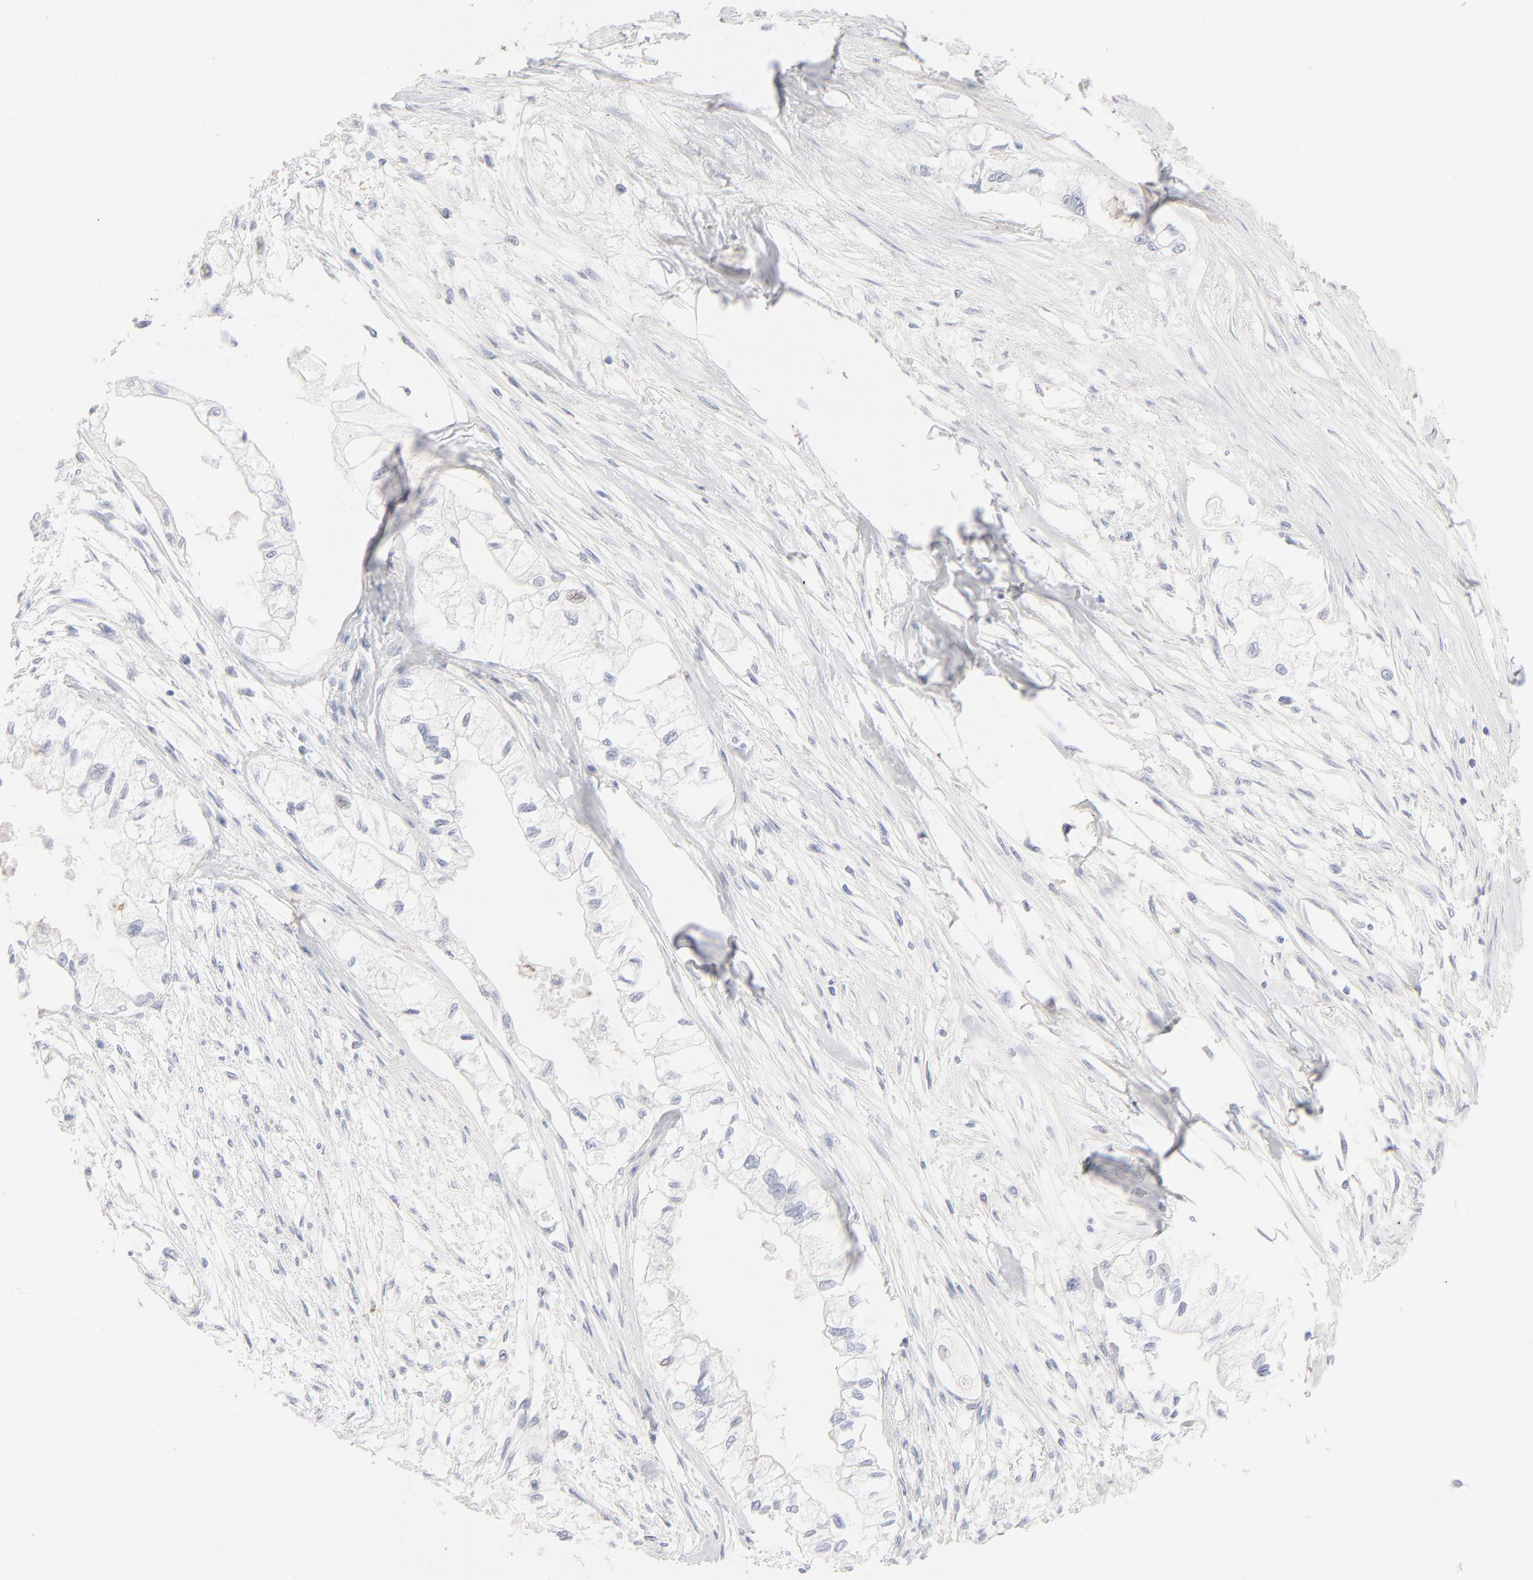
{"staining": {"intensity": "negative", "quantity": "none", "location": "none"}, "tissue": "pancreatic cancer", "cell_type": "Tumor cells", "image_type": "cancer", "snomed": [{"axis": "morphology", "description": "Adenocarcinoma, NOS"}, {"axis": "topography", "description": "Pancreas"}], "caption": "Tumor cells are negative for brown protein staining in adenocarcinoma (pancreatic).", "gene": "ONECUT1", "patient": {"sex": "male", "age": 79}}